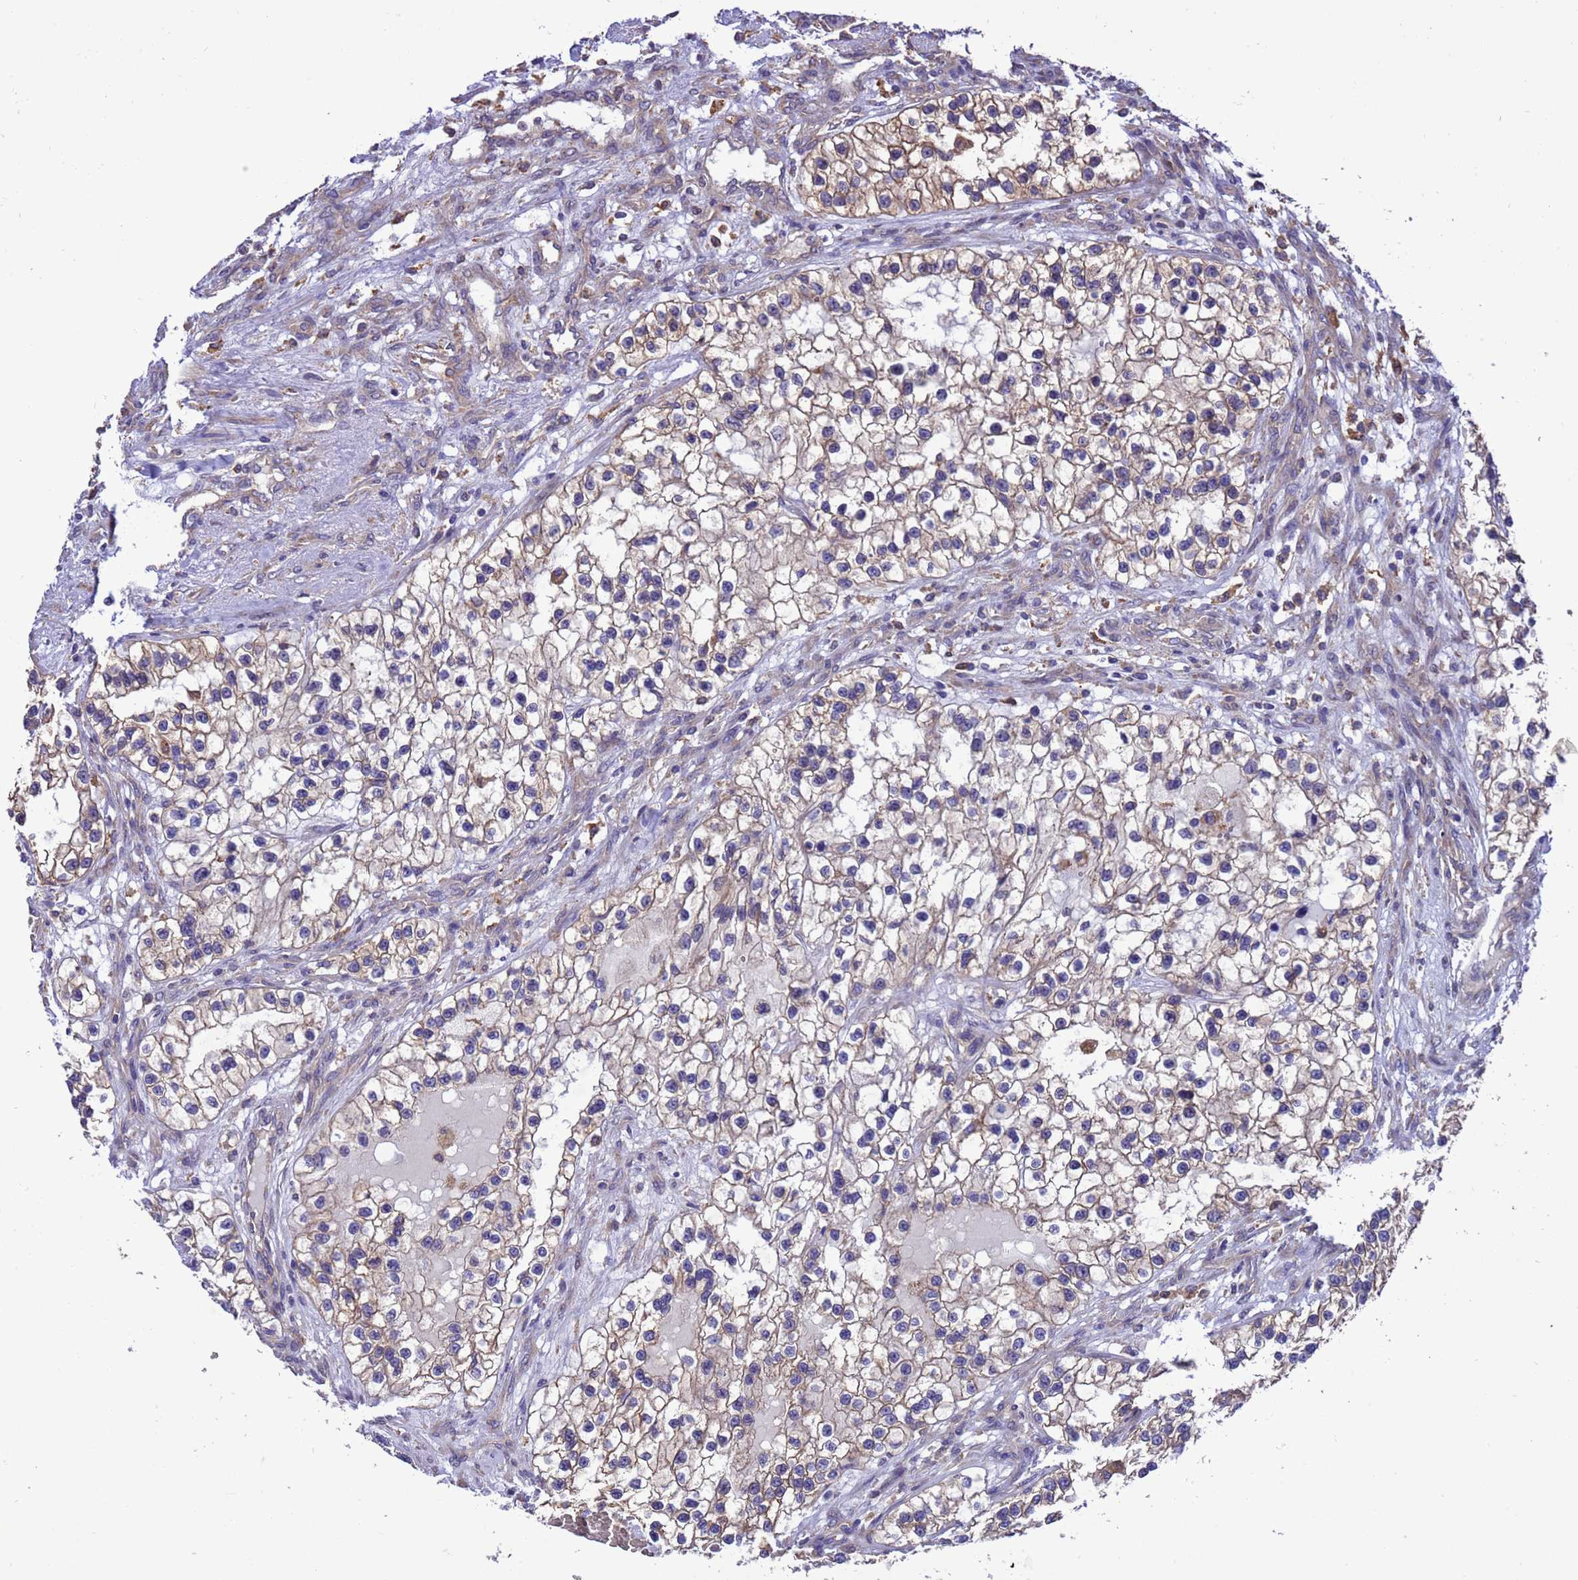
{"staining": {"intensity": "weak", "quantity": "<25%", "location": "cytoplasmic/membranous"}, "tissue": "renal cancer", "cell_type": "Tumor cells", "image_type": "cancer", "snomed": [{"axis": "morphology", "description": "Adenocarcinoma, NOS"}, {"axis": "topography", "description": "Kidney"}], "caption": "A micrograph of renal adenocarcinoma stained for a protein demonstrates no brown staining in tumor cells.", "gene": "ARHGAP12", "patient": {"sex": "female", "age": 57}}